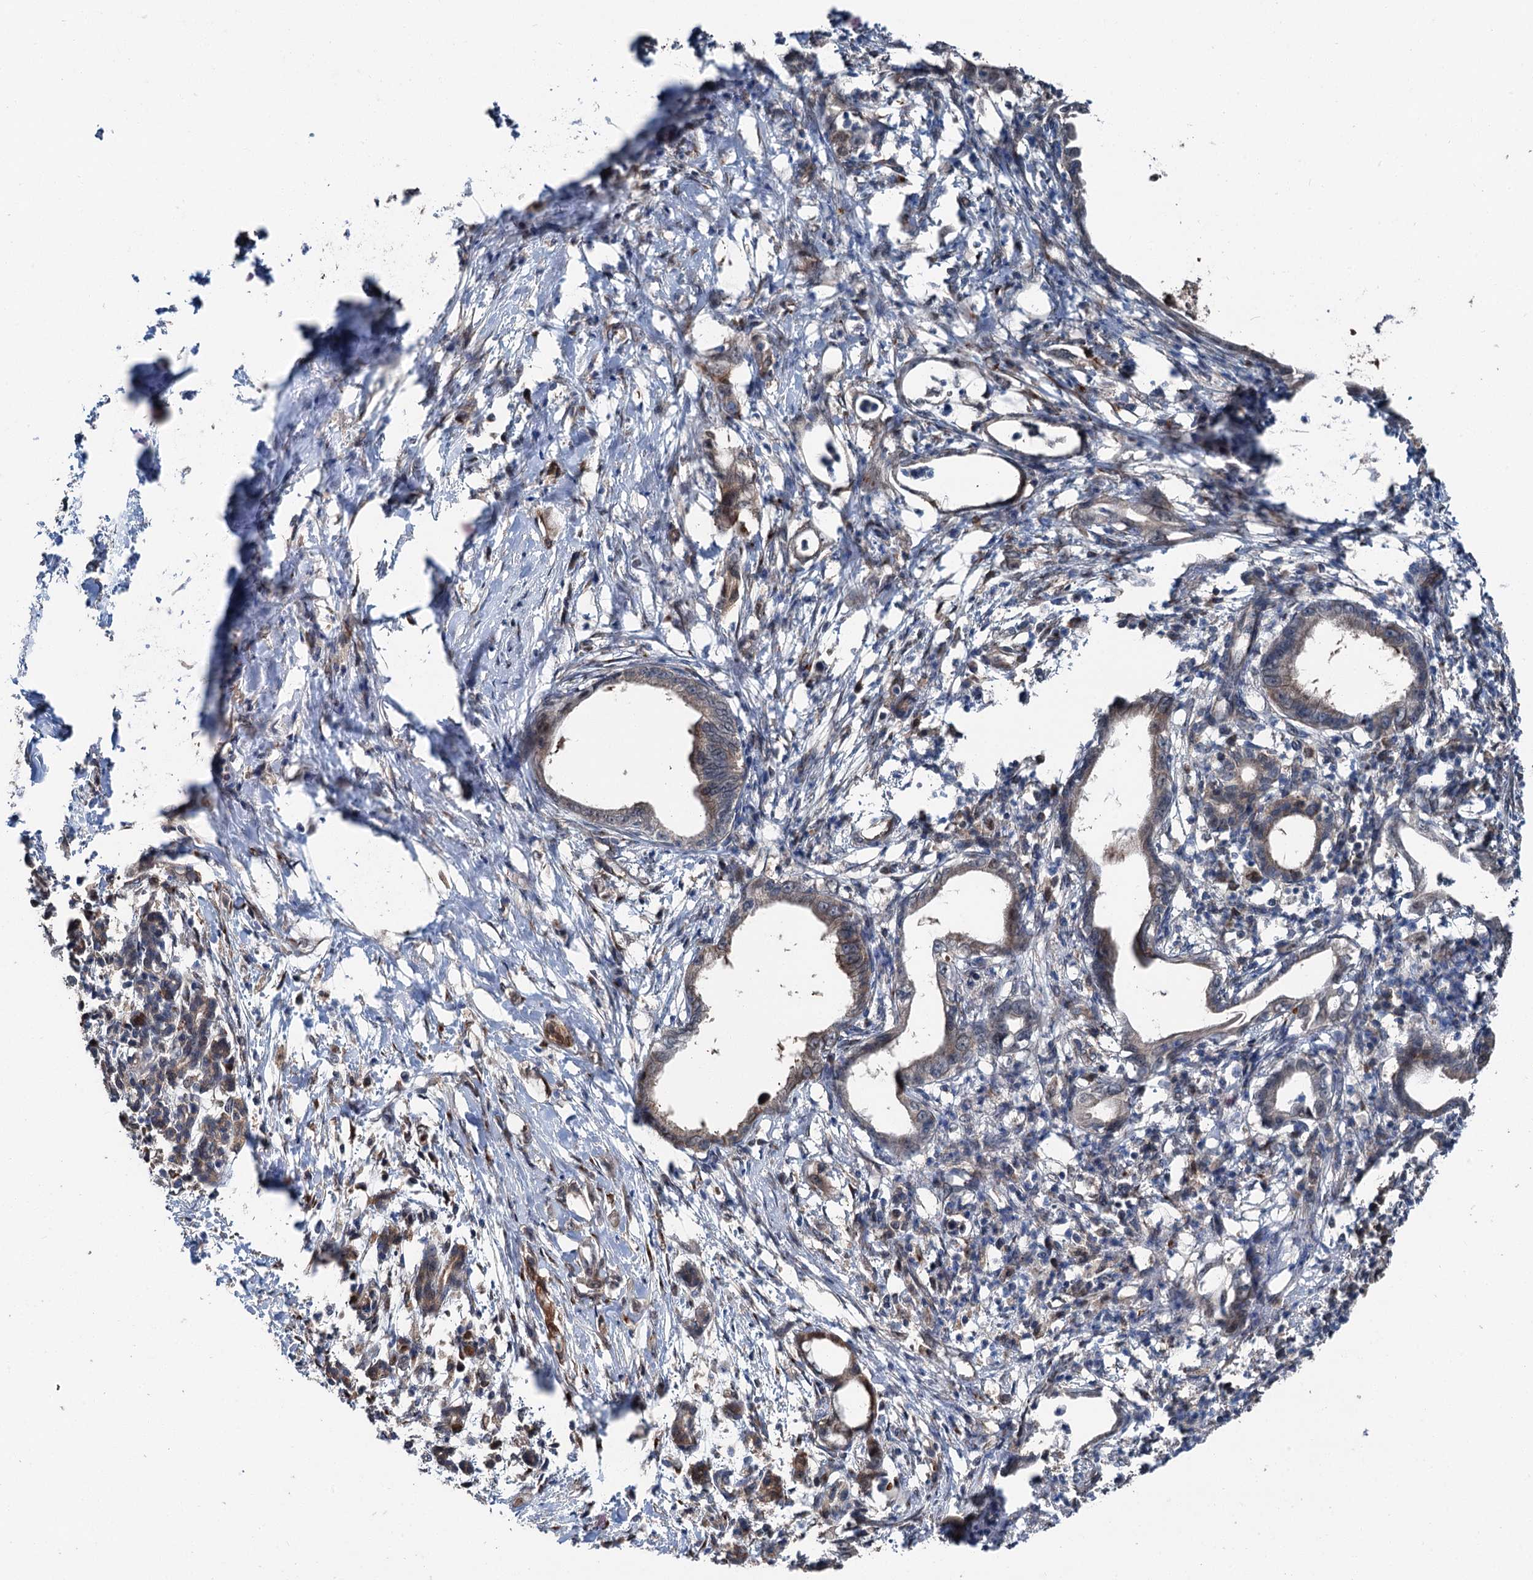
{"staining": {"intensity": "weak", "quantity": "25%-75%", "location": "cytoplasmic/membranous"}, "tissue": "pancreatic cancer", "cell_type": "Tumor cells", "image_type": "cancer", "snomed": [{"axis": "morphology", "description": "Adenocarcinoma, NOS"}, {"axis": "topography", "description": "Pancreas"}], "caption": "Pancreatic cancer tissue reveals weak cytoplasmic/membranous expression in approximately 25%-75% of tumor cells", "gene": "PSMD13", "patient": {"sex": "female", "age": 55}}